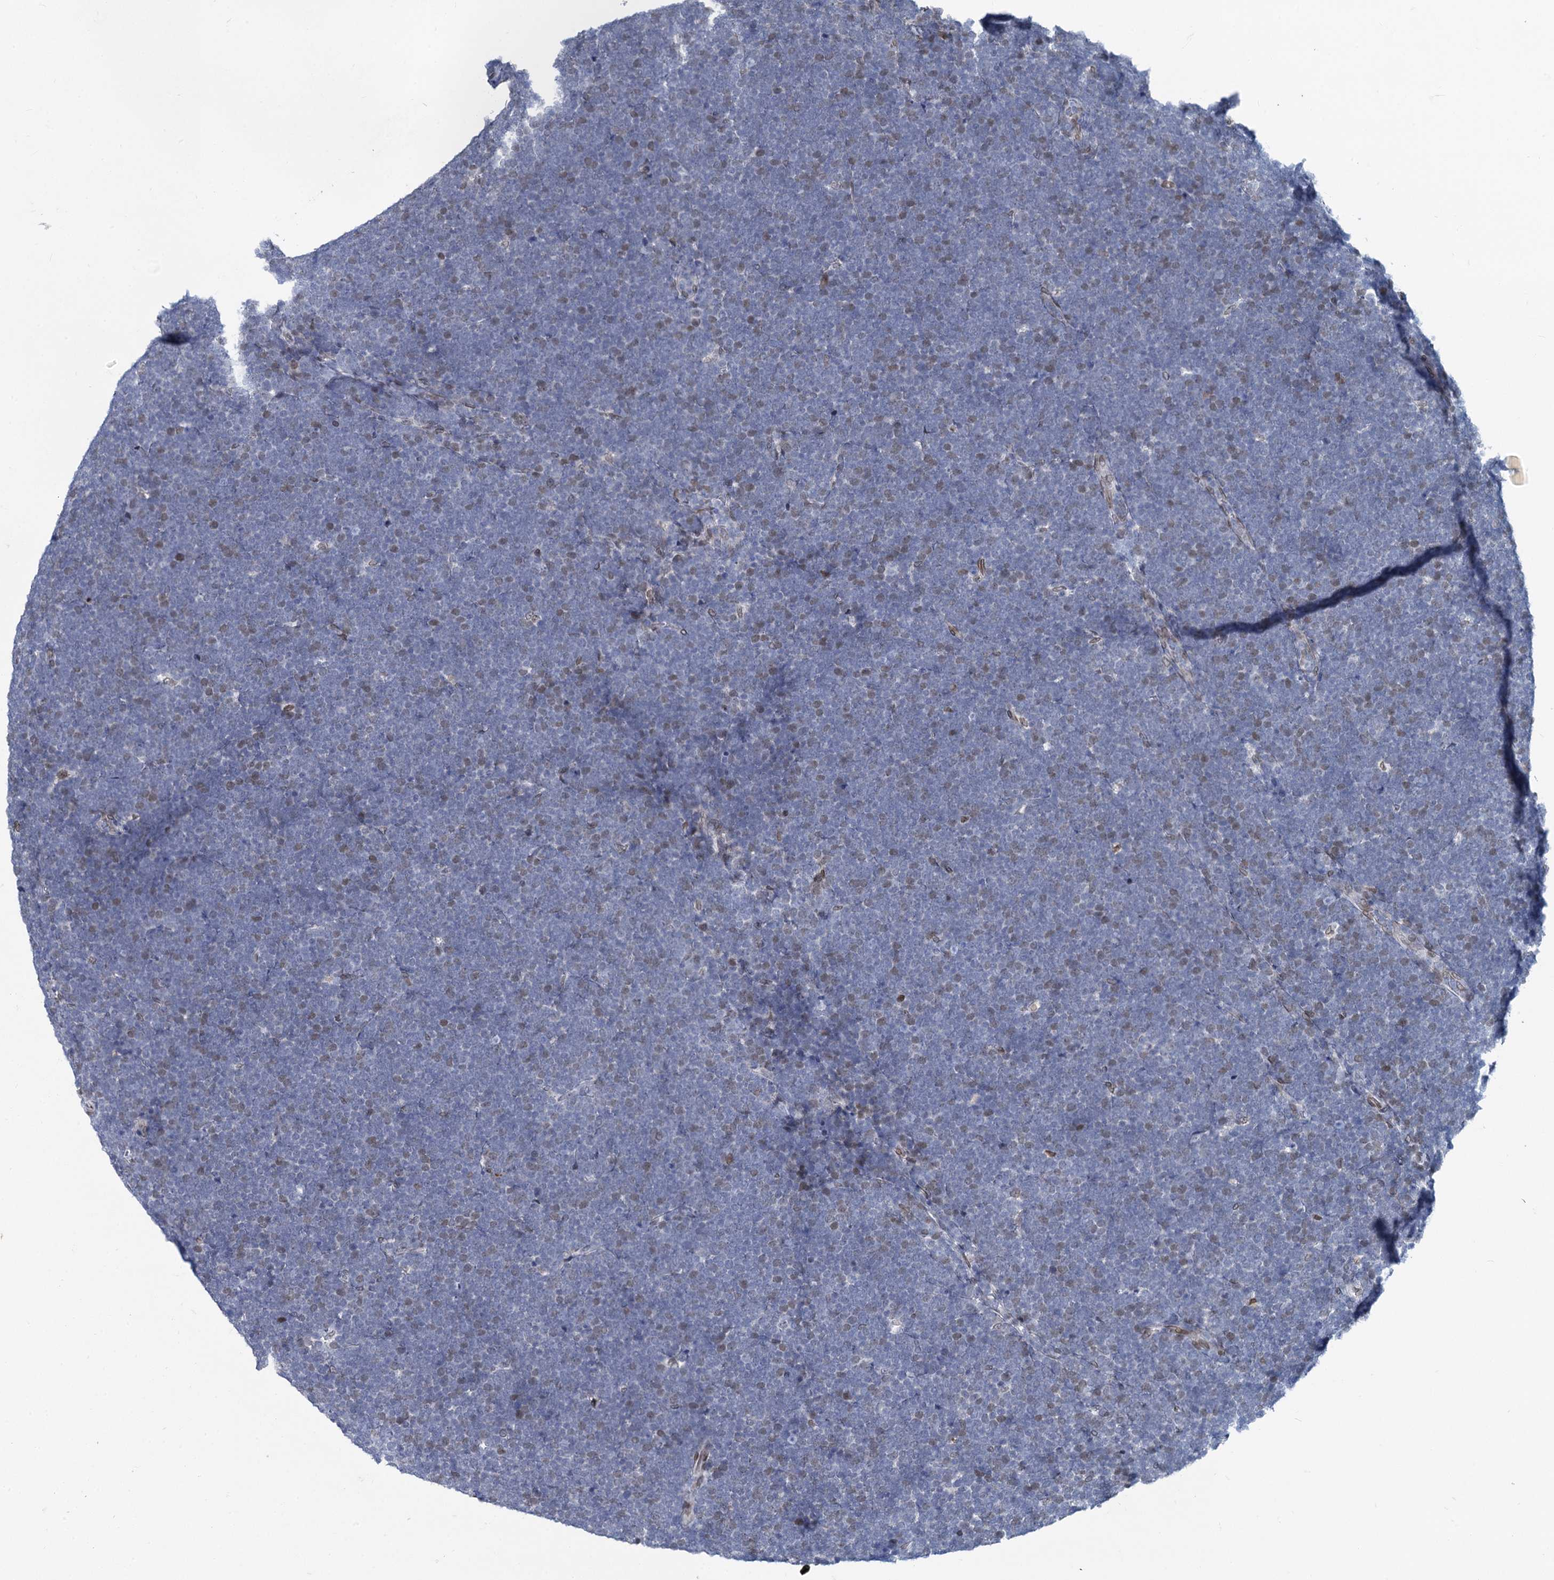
{"staining": {"intensity": "weak", "quantity": "25%-75%", "location": "nuclear"}, "tissue": "lymphoma", "cell_type": "Tumor cells", "image_type": "cancer", "snomed": [{"axis": "morphology", "description": "Malignant lymphoma, non-Hodgkin's type, High grade"}, {"axis": "topography", "description": "Lymph node"}], "caption": "Brown immunohistochemical staining in high-grade malignant lymphoma, non-Hodgkin's type displays weak nuclear expression in about 25%-75% of tumor cells.", "gene": "PRSS35", "patient": {"sex": "male", "age": 13}}